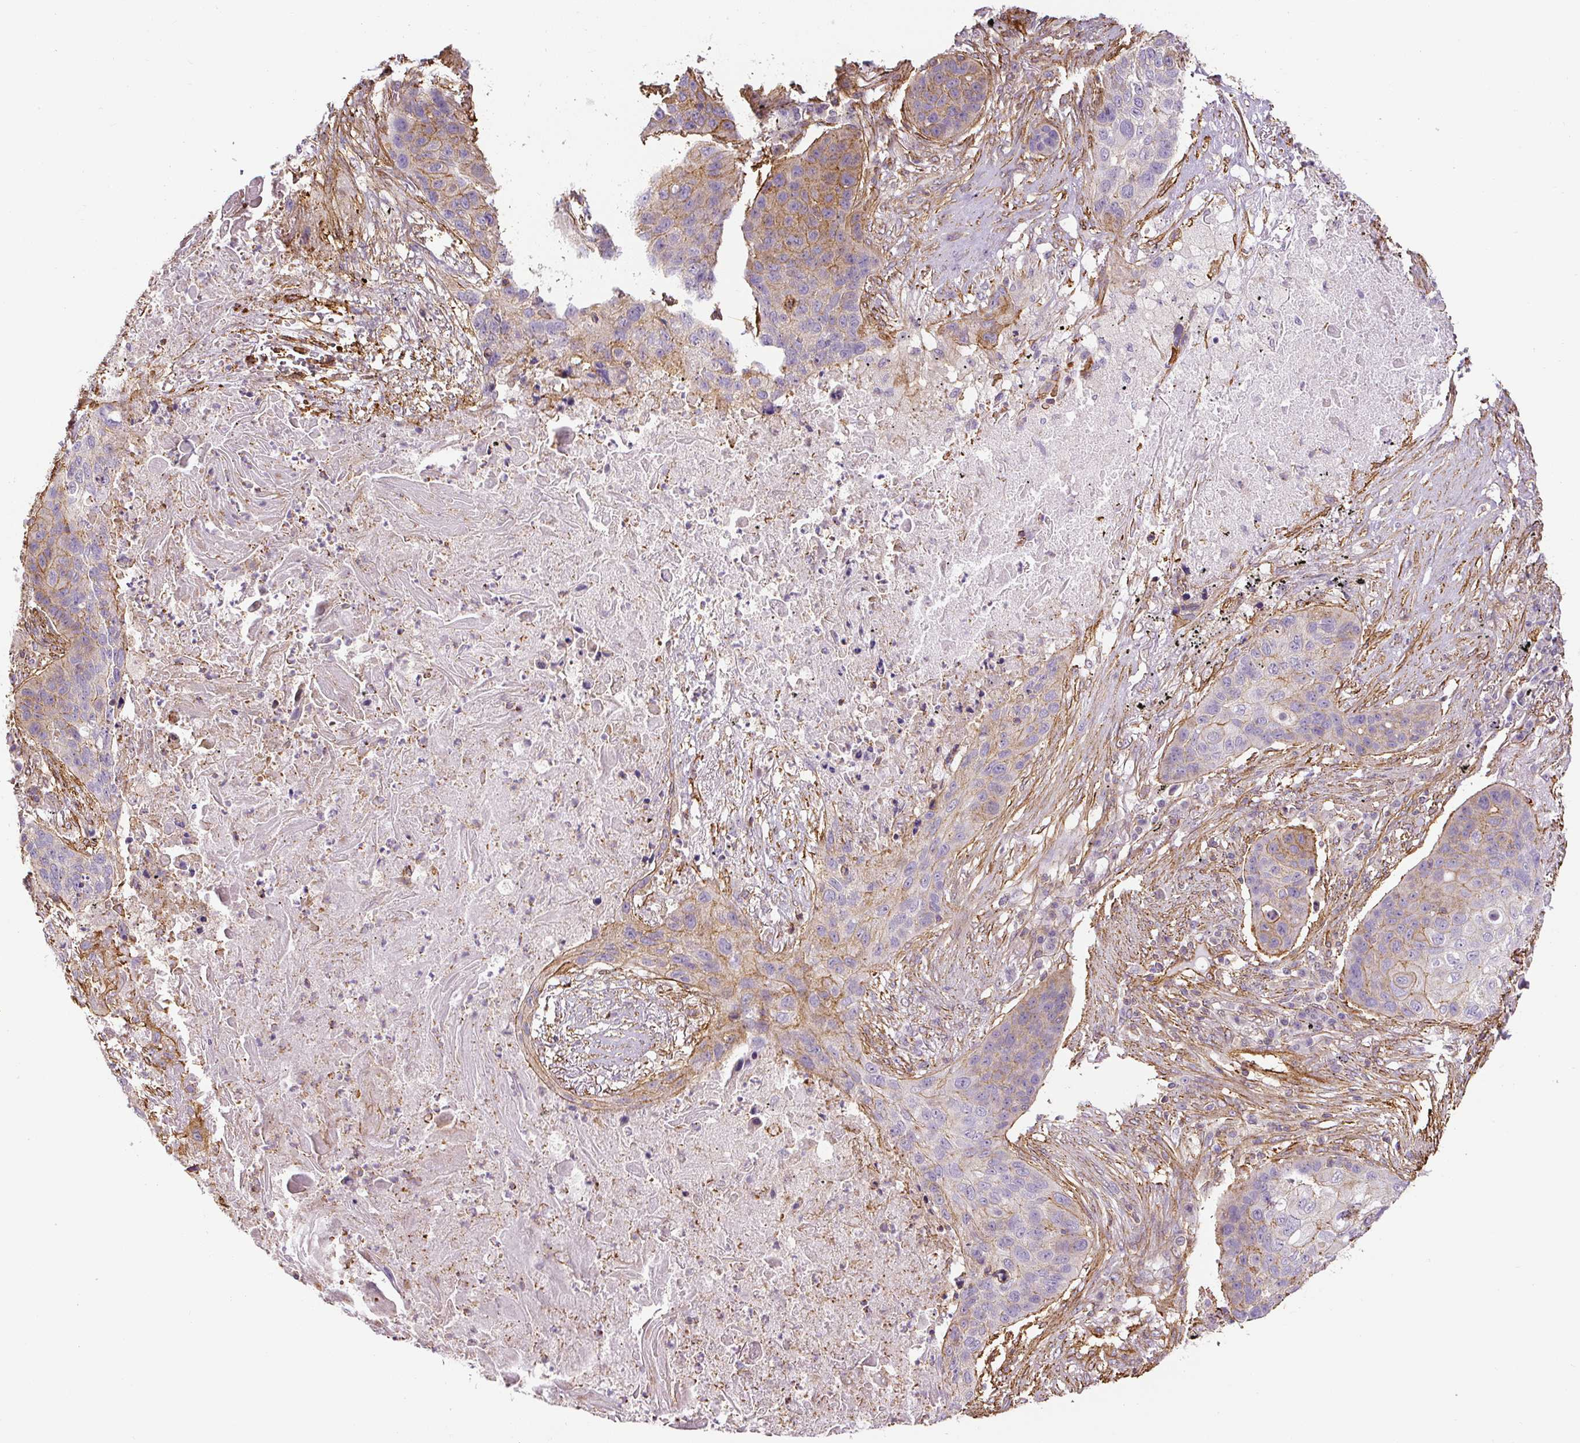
{"staining": {"intensity": "weak", "quantity": "25%-75%", "location": "cytoplasmic/membranous"}, "tissue": "lung cancer", "cell_type": "Tumor cells", "image_type": "cancer", "snomed": [{"axis": "morphology", "description": "Squamous cell carcinoma, NOS"}, {"axis": "topography", "description": "Lung"}], "caption": "Human lung cancer stained with a brown dye demonstrates weak cytoplasmic/membranous positive positivity in approximately 25%-75% of tumor cells.", "gene": "MYL12A", "patient": {"sex": "female", "age": 63}}